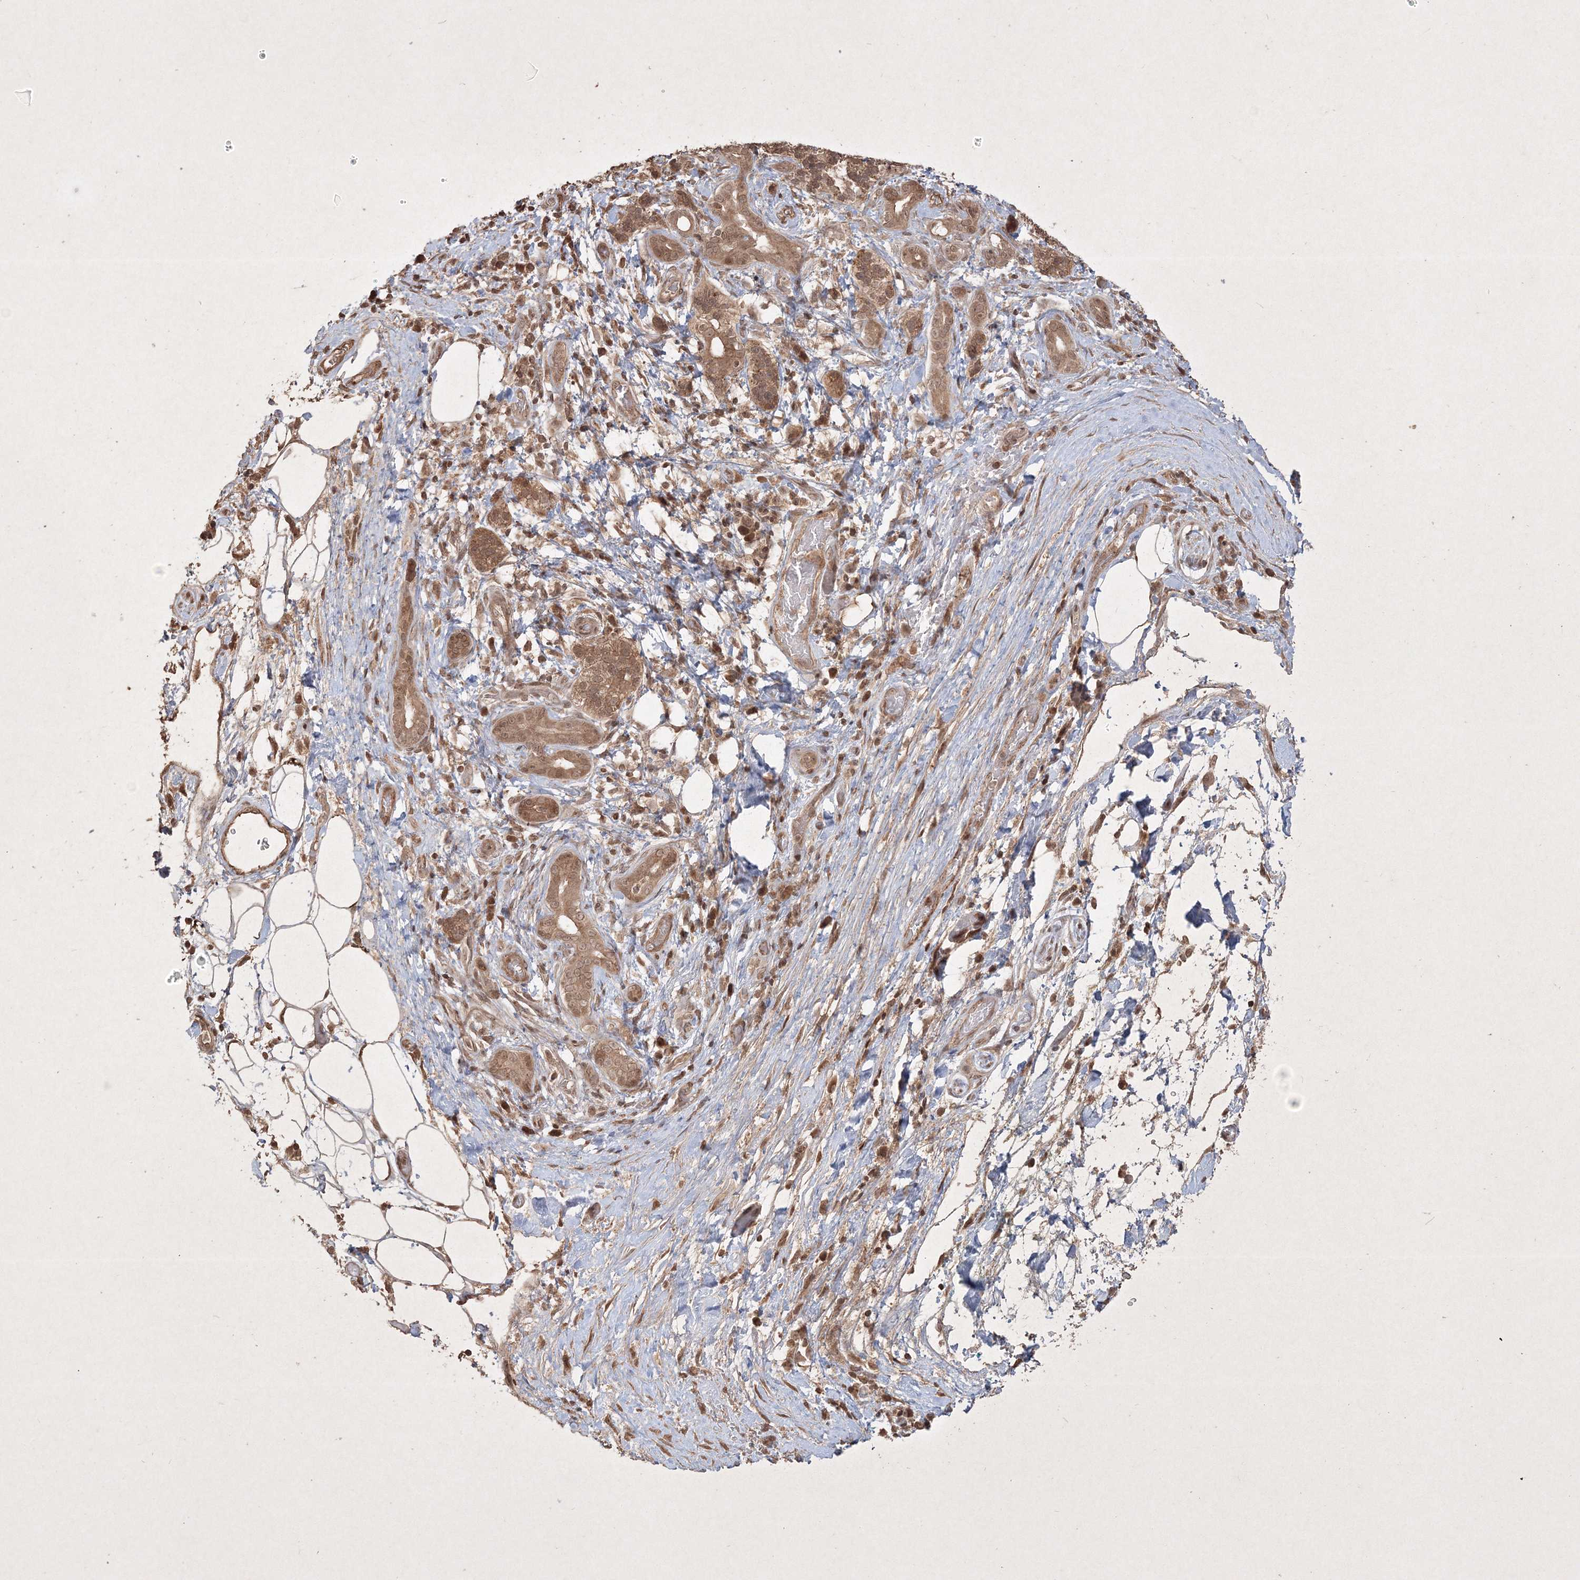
{"staining": {"intensity": "moderate", "quantity": ">75%", "location": "cytoplasmic/membranous,nuclear"}, "tissue": "pancreatic cancer", "cell_type": "Tumor cells", "image_type": "cancer", "snomed": [{"axis": "morphology", "description": "Adenocarcinoma, NOS"}, {"axis": "topography", "description": "Pancreas"}], "caption": "Adenocarcinoma (pancreatic) stained for a protein reveals moderate cytoplasmic/membranous and nuclear positivity in tumor cells.", "gene": "PELI3", "patient": {"sex": "male", "age": 78}}